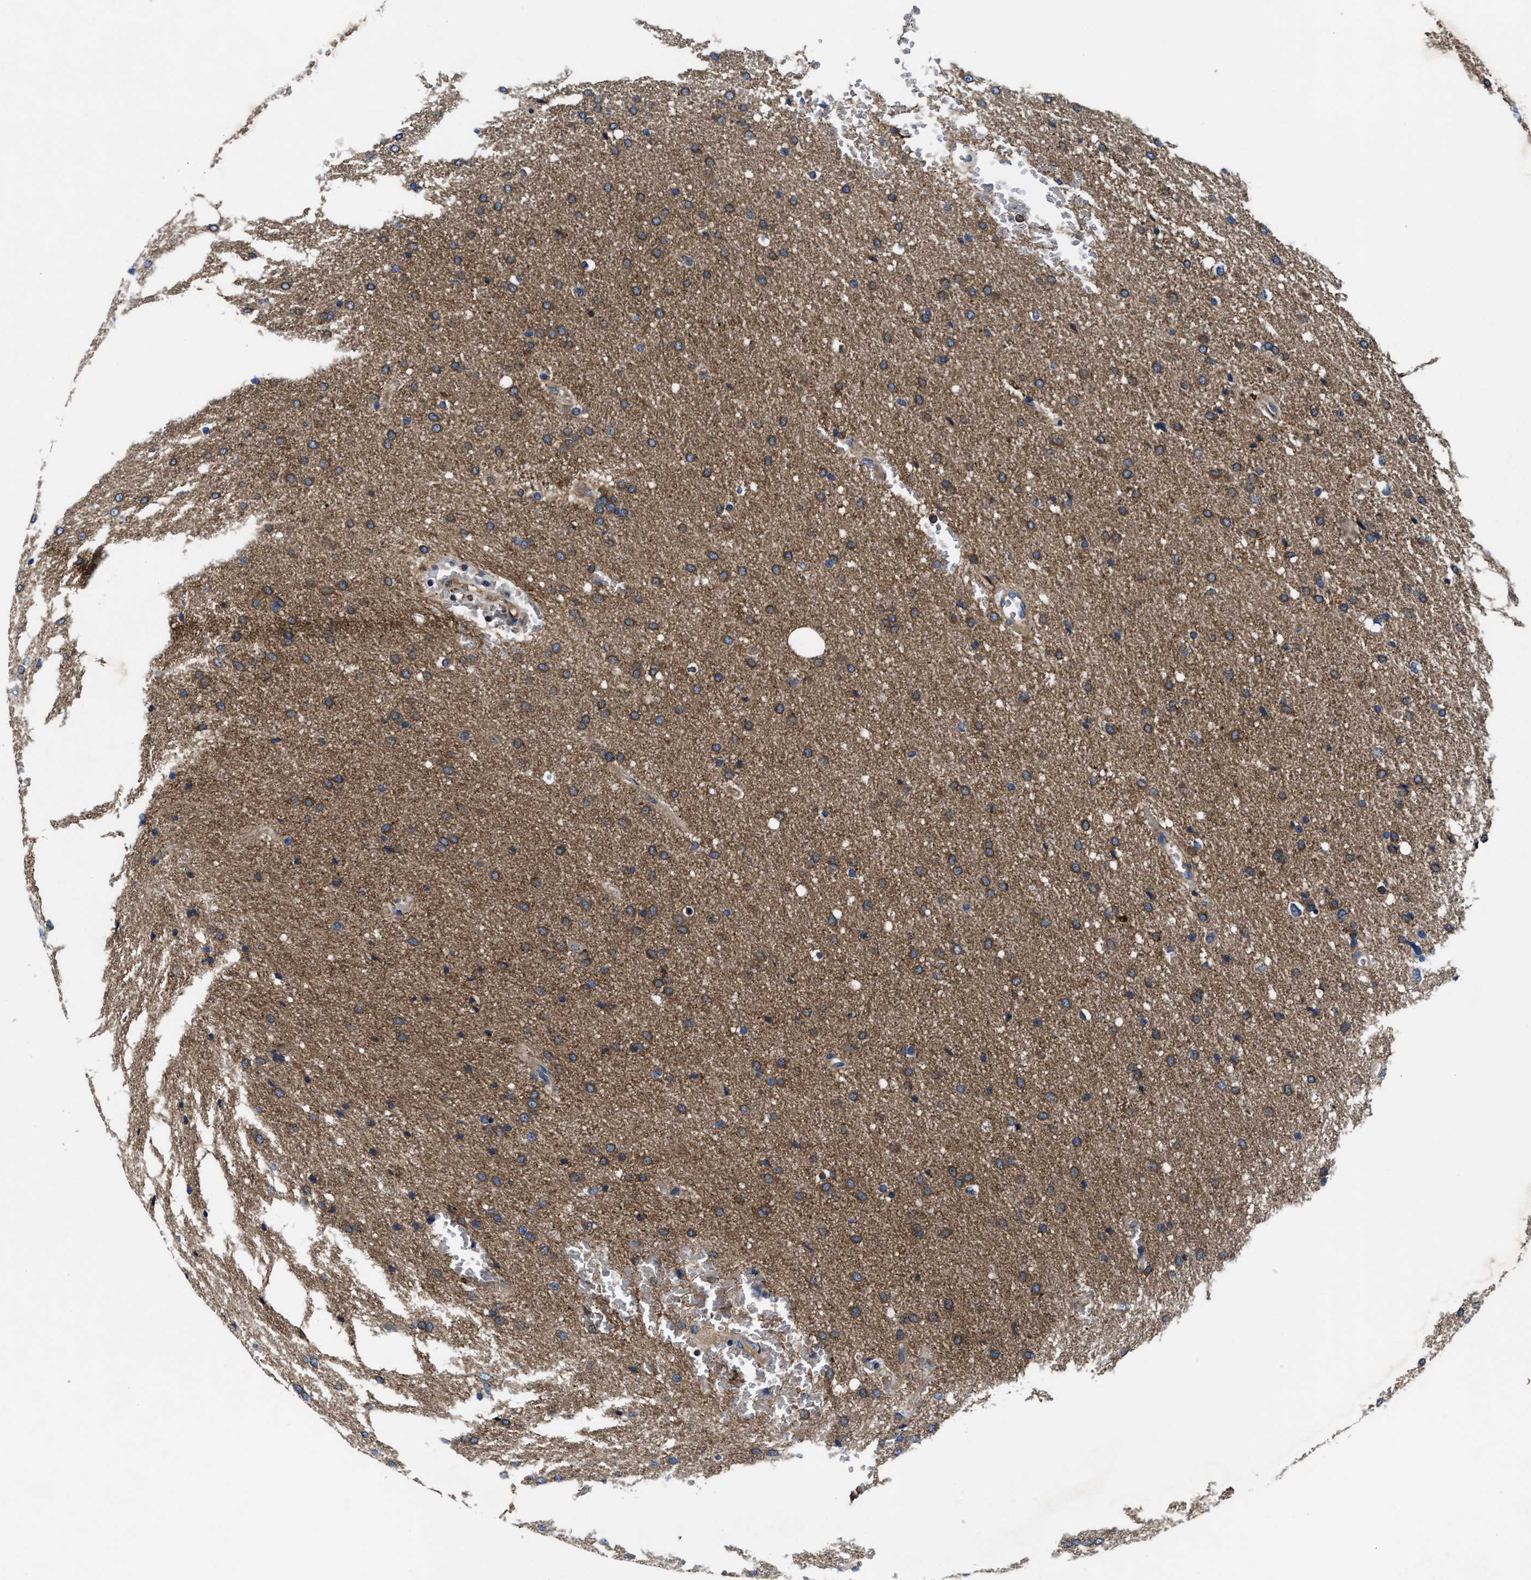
{"staining": {"intensity": "moderate", "quantity": ">75%", "location": "cytoplasmic/membranous"}, "tissue": "glioma", "cell_type": "Tumor cells", "image_type": "cancer", "snomed": [{"axis": "morphology", "description": "Glioma, malignant, Low grade"}, {"axis": "topography", "description": "Brain"}], "caption": "Protein analysis of glioma tissue demonstrates moderate cytoplasmic/membranous expression in about >75% of tumor cells.", "gene": "PHLPP1", "patient": {"sex": "female", "age": 37}}